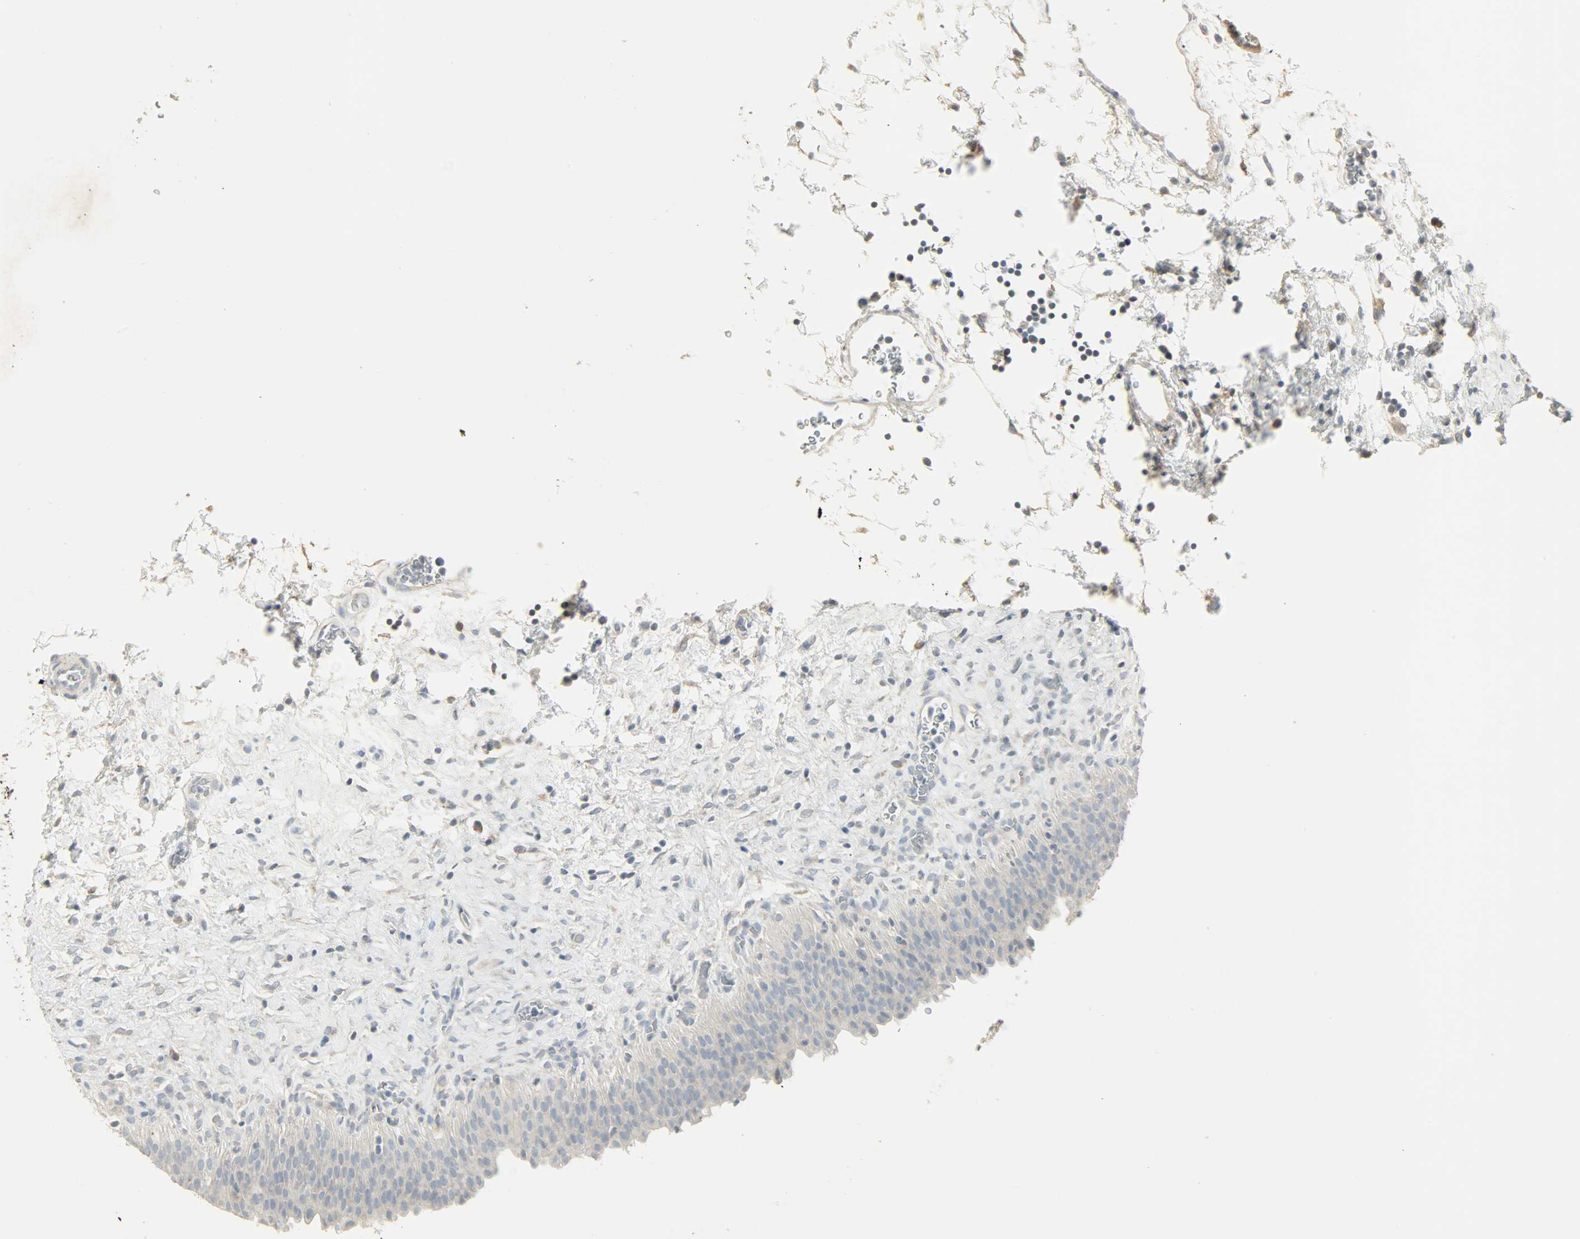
{"staining": {"intensity": "negative", "quantity": "none", "location": "none"}, "tissue": "urinary bladder", "cell_type": "Urothelial cells", "image_type": "normal", "snomed": [{"axis": "morphology", "description": "Normal tissue, NOS"}, {"axis": "topography", "description": "Urinary bladder"}], "caption": "Urinary bladder stained for a protein using immunohistochemistry (IHC) demonstrates no positivity urothelial cells.", "gene": "ENPEP", "patient": {"sex": "male", "age": 51}}